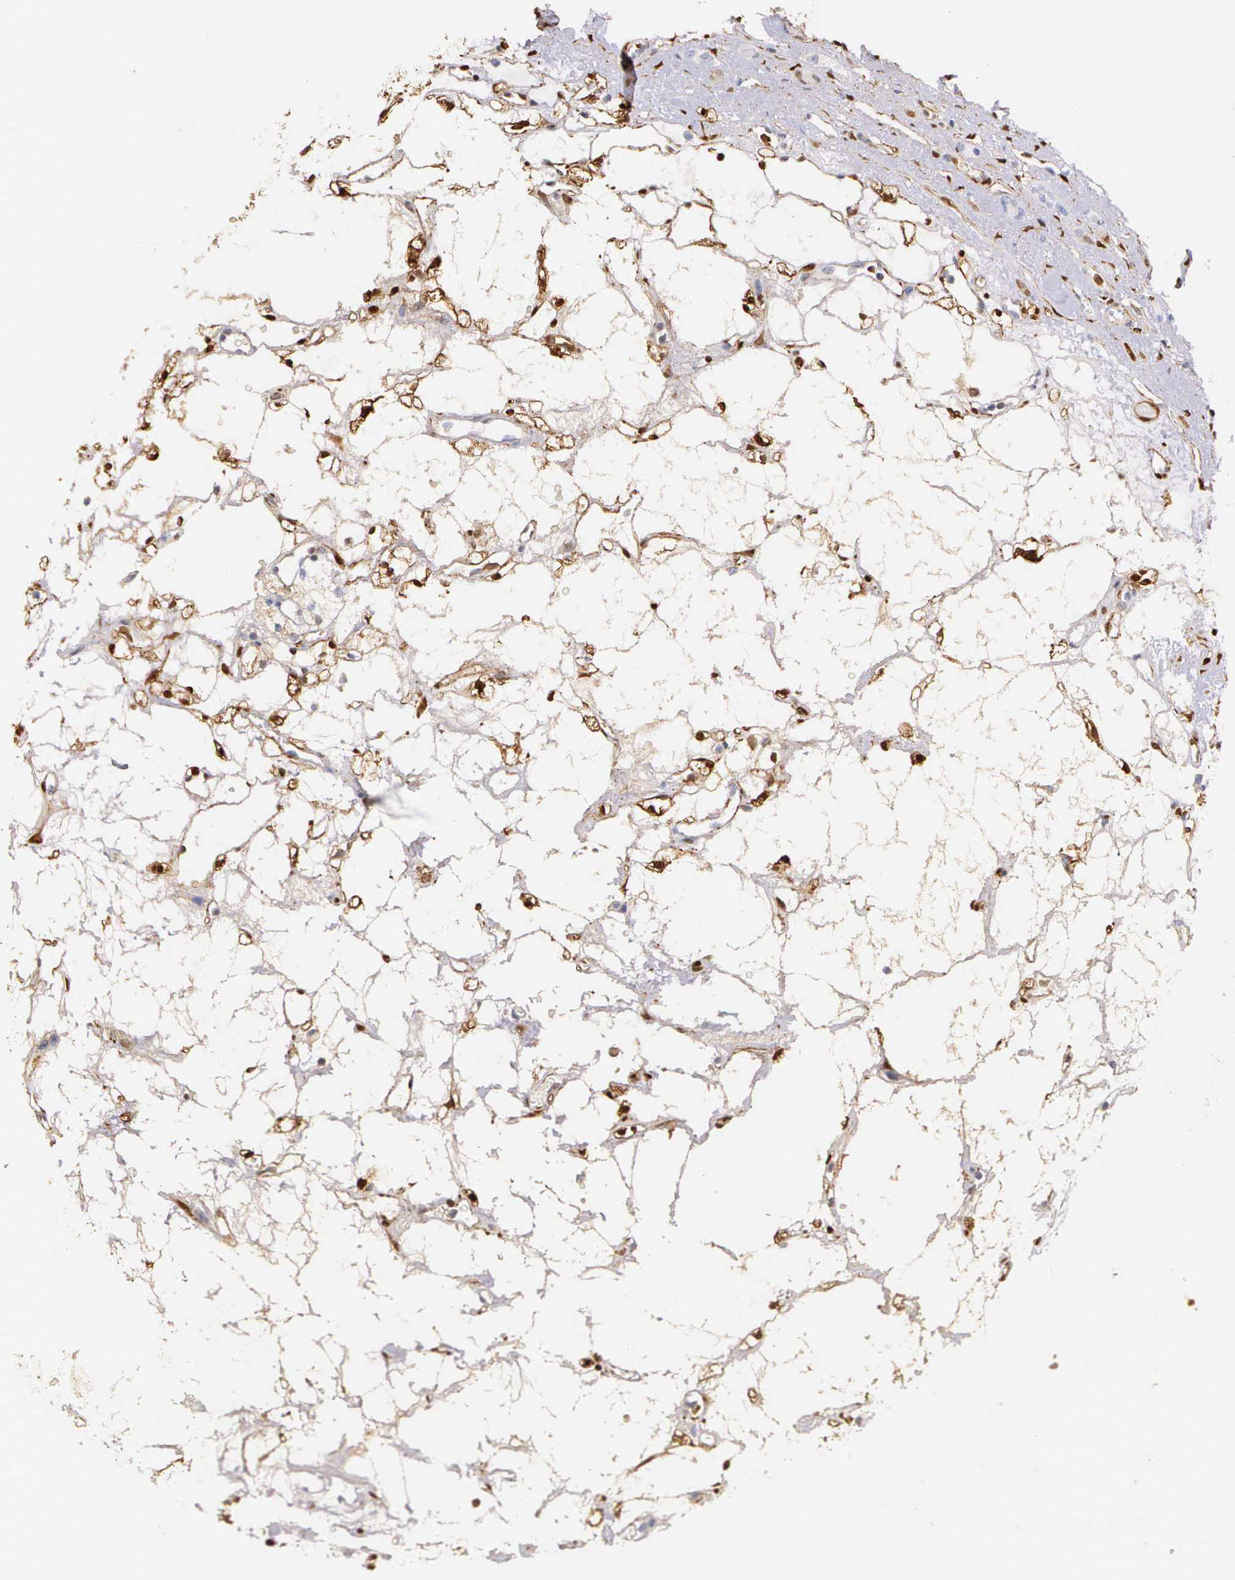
{"staining": {"intensity": "moderate", "quantity": ">75%", "location": "cytoplasmic/membranous,nuclear"}, "tissue": "renal cancer", "cell_type": "Tumor cells", "image_type": "cancer", "snomed": [{"axis": "morphology", "description": "Adenocarcinoma, NOS"}, {"axis": "topography", "description": "Kidney"}], "caption": "Moderate cytoplasmic/membranous and nuclear staining for a protein is present in about >75% of tumor cells of renal cancer (adenocarcinoma) using immunohistochemistry.", "gene": "LGALS1", "patient": {"sex": "female", "age": 60}}